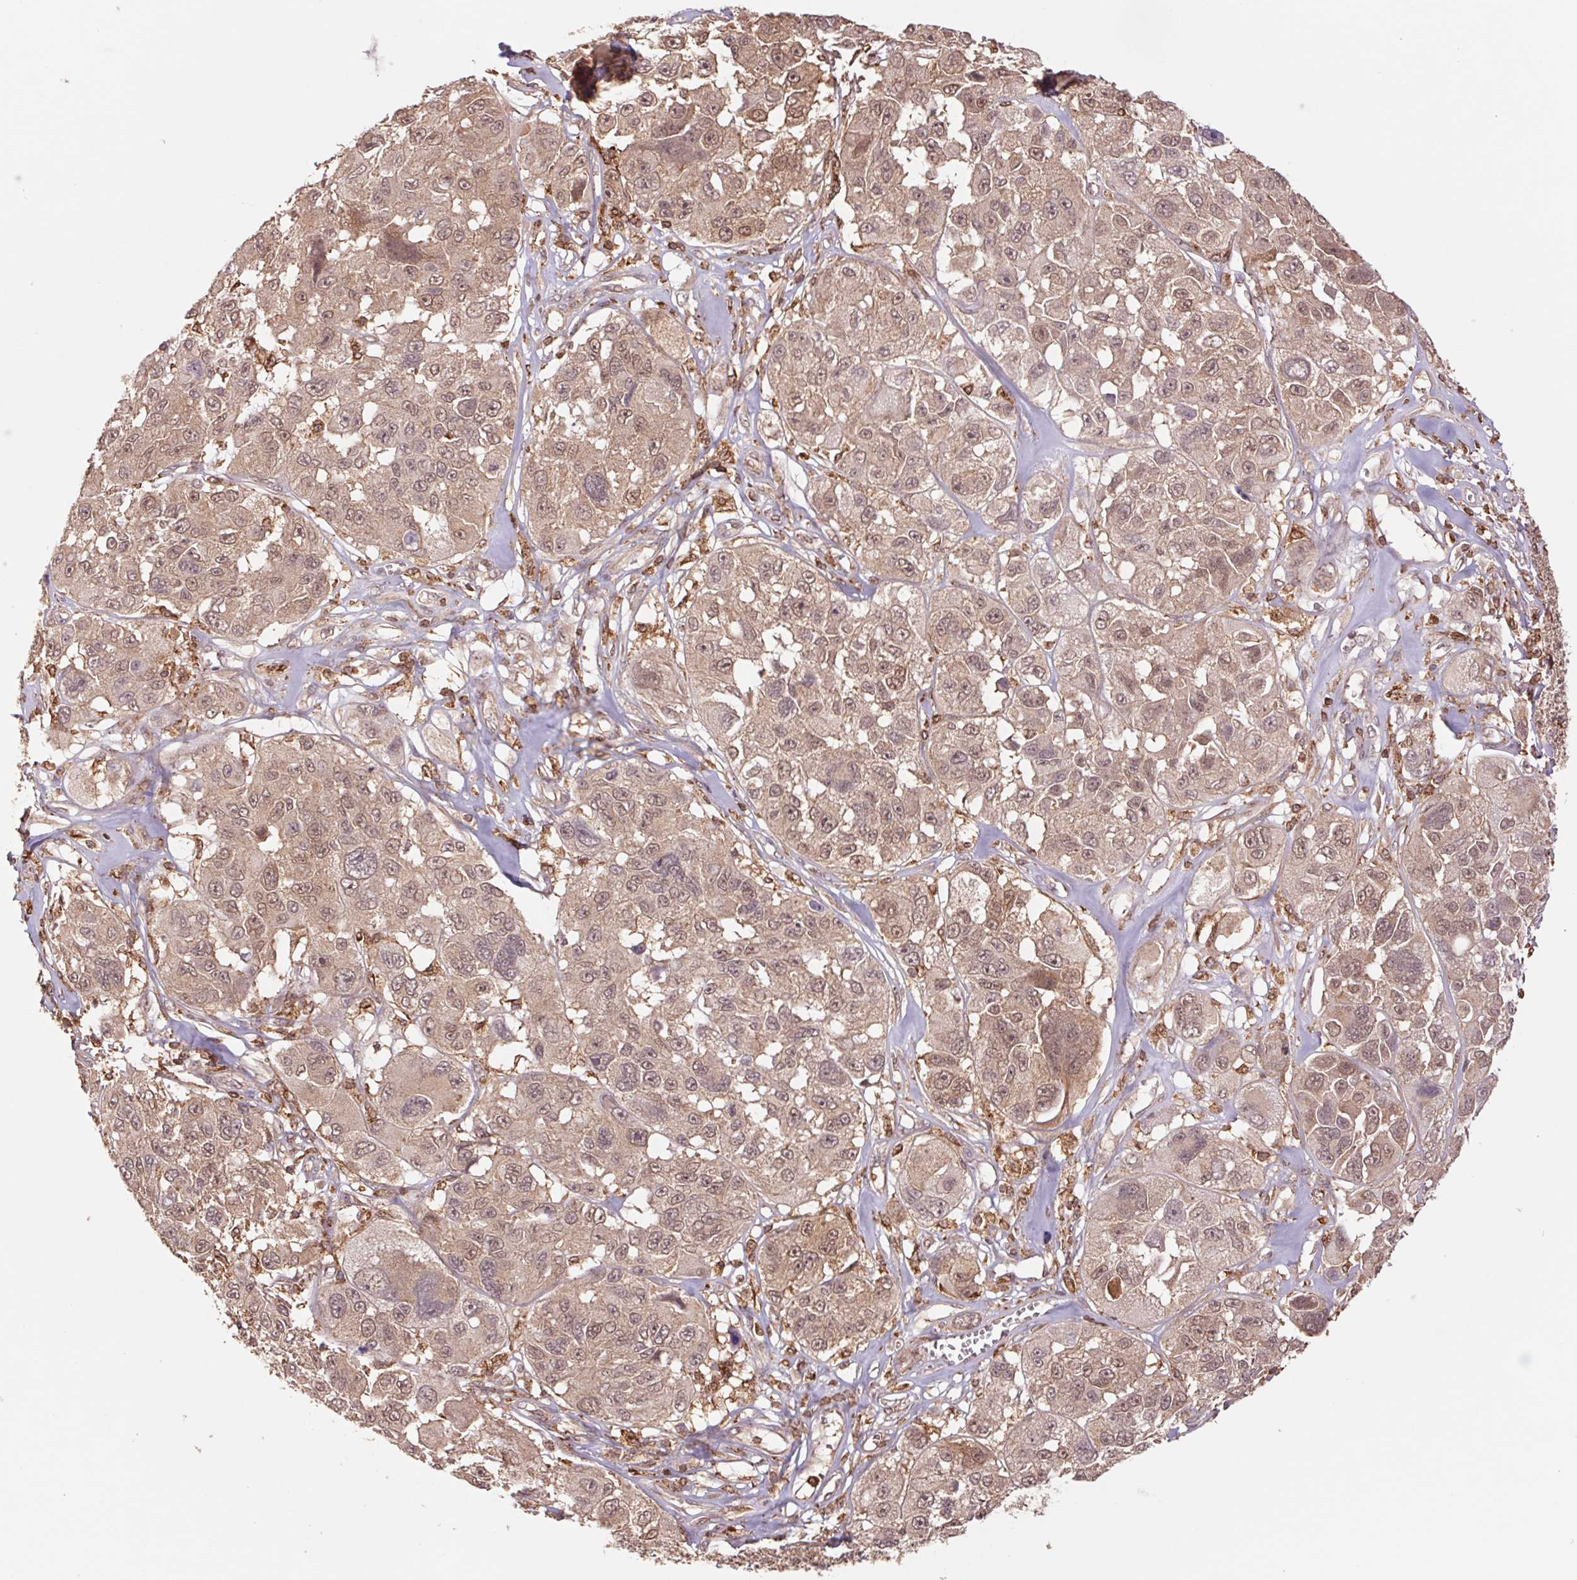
{"staining": {"intensity": "moderate", "quantity": ">75%", "location": "cytoplasmic/membranous,nuclear"}, "tissue": "melanoma", "cell_type": "Tumor cells", "image_type": "cancer", "snomed": [{"axis": "morphology", "description": "Malignant melanoma, NOS"}, {"axis": "topography", "description": "Skin"}], "caption": "Moderate cytoplasmic/membranous and nuclear positivity for a protein is identified in about >75% of tumor cells of melanoma using IHC.", "gene": "URM1", "patient": {"sex": "female", "age": 66}}